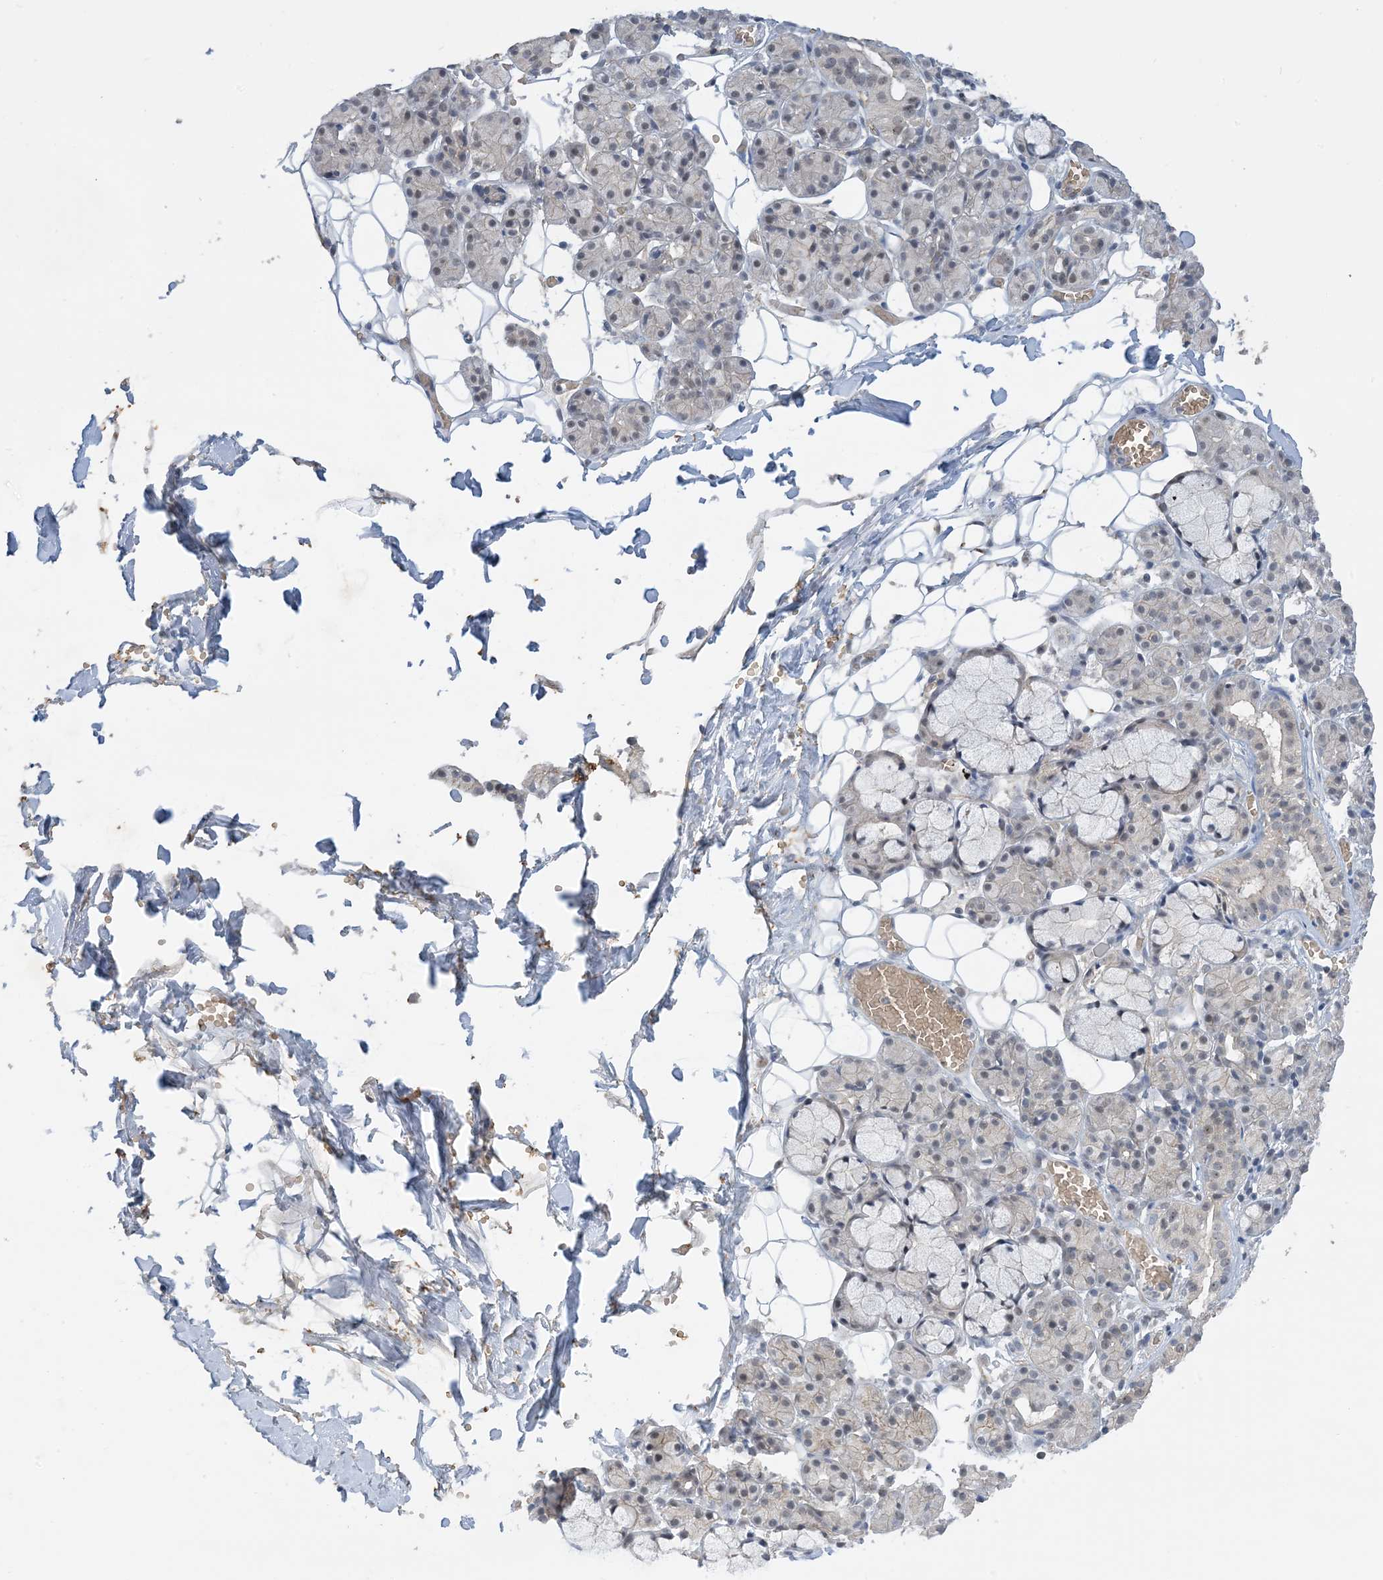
{"staining": {"intensity": "negative", "quantity": "none", "location": "none"}, "tissue": "salivary gland", "cell_type": "Glandular cells", "image_type": "normal", "snomed": [{"axis": "morphology", "description": "Normal tissue, NOS"}, {"axis": "topography", "description": "Salivary gland"}], "caption": "IHC photomicrograph of benign salivary gland: salivary gland stained with DAB exhibits no significant protein positivity in glandular cells.", "gene": "UBE2E1", "patient": {"sex": "male", "age": 63}}